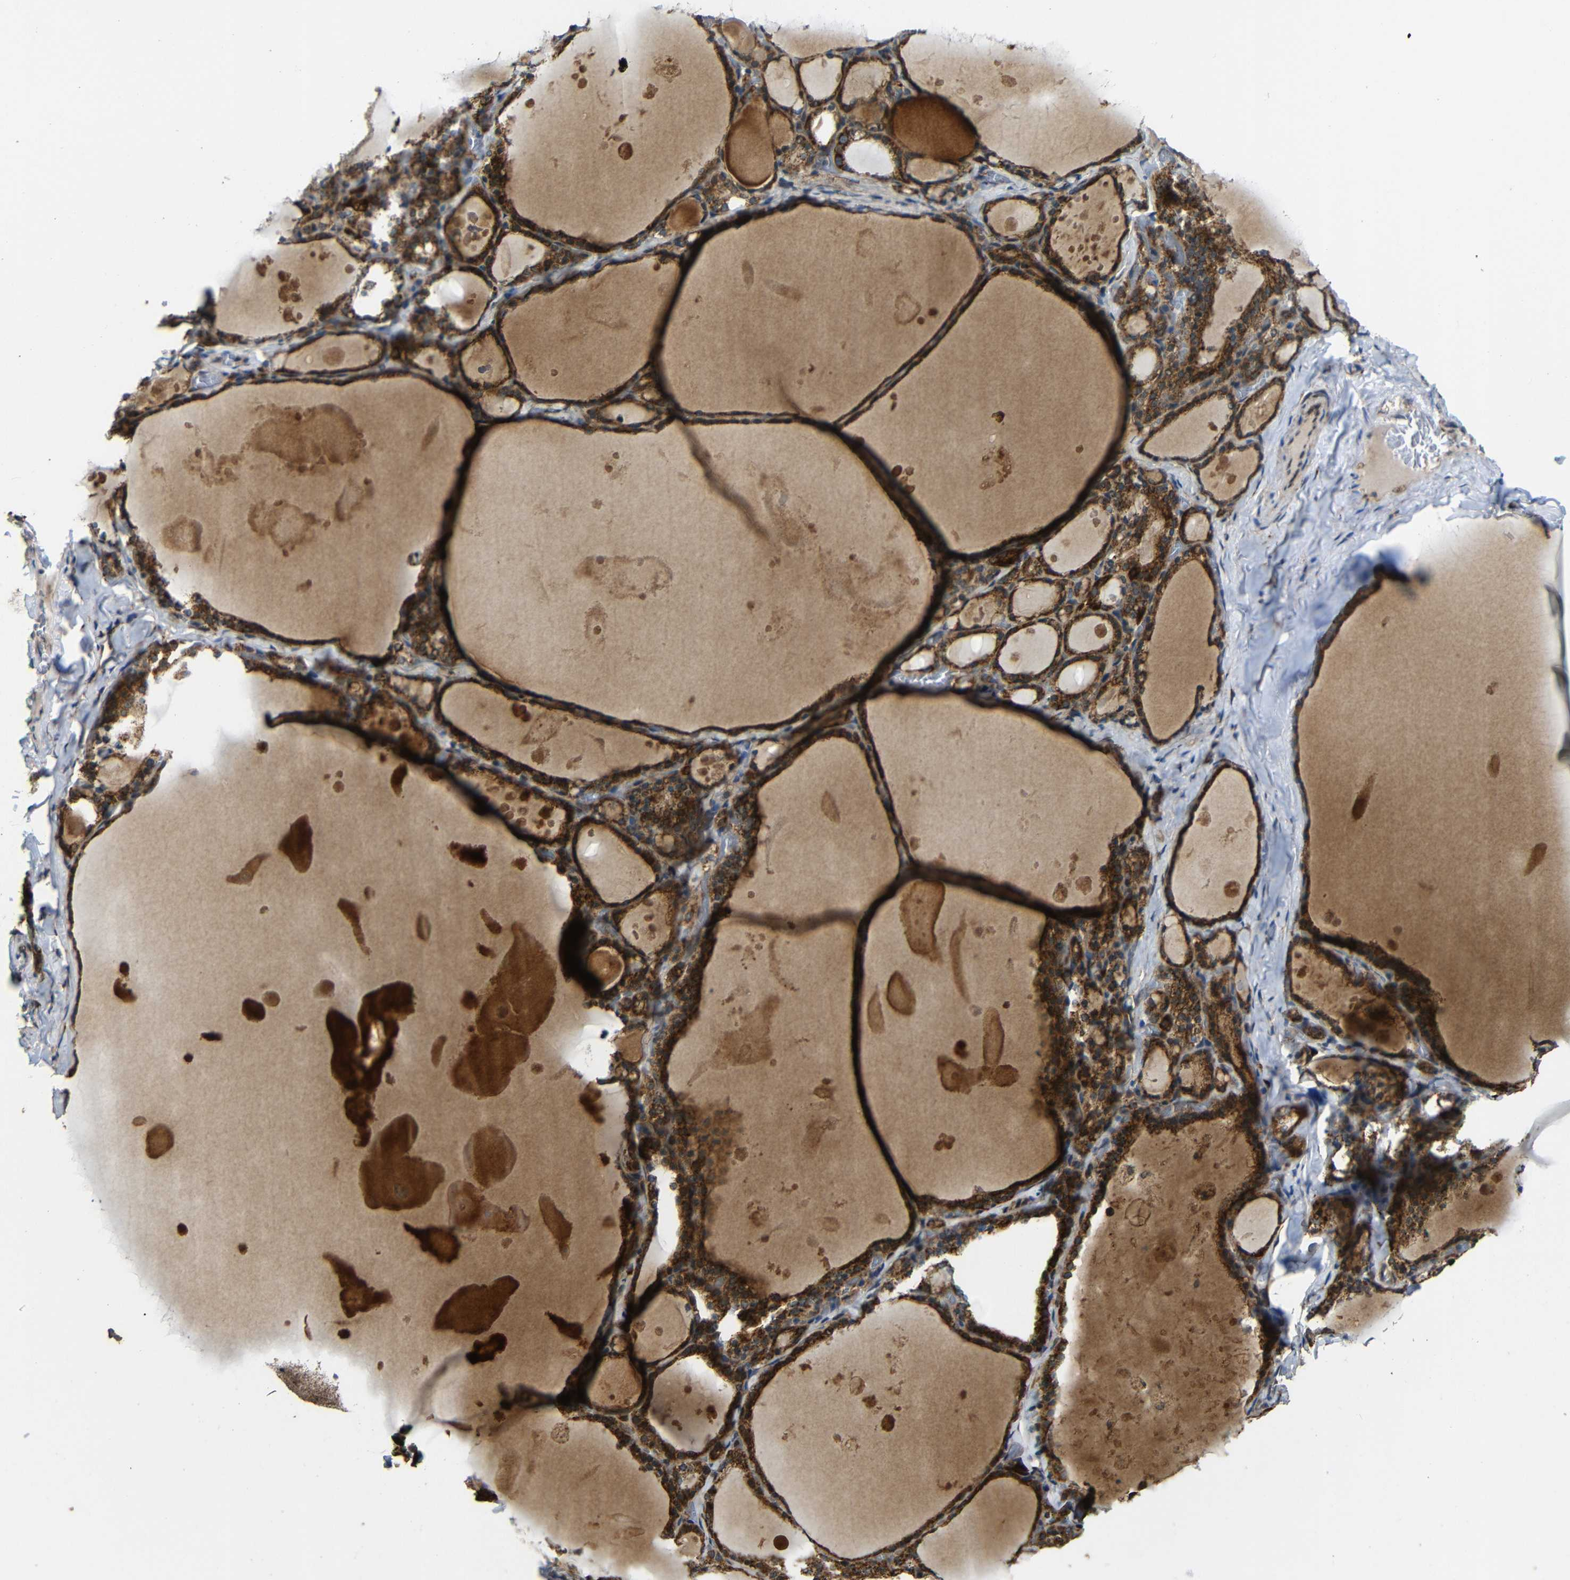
{"staining": {"intensity": "strong", "quantity": ">75%", "location": "cytoplasmic/membranous"}, "tissue": "thyroid gland", "cell_type": "Glandular cells", "image_type": "normal", "snomed": [{"axis": "morphology", "description": "Normal tissue, NOS"}, {"axis": "topography", "description": "Thyroid gland"}], "caption": "IHC histopathology image of benign thyroid gland: thyroid gland stained using immunohistochemistry displays high levels of strong protein expression localized specifically in the cytoplasmic/membranous of glandular cells, appearing as a cytoplasmic/membranous brown color.", "gene": "KANK4", "patient": {"sex": "male", "age": 56}}